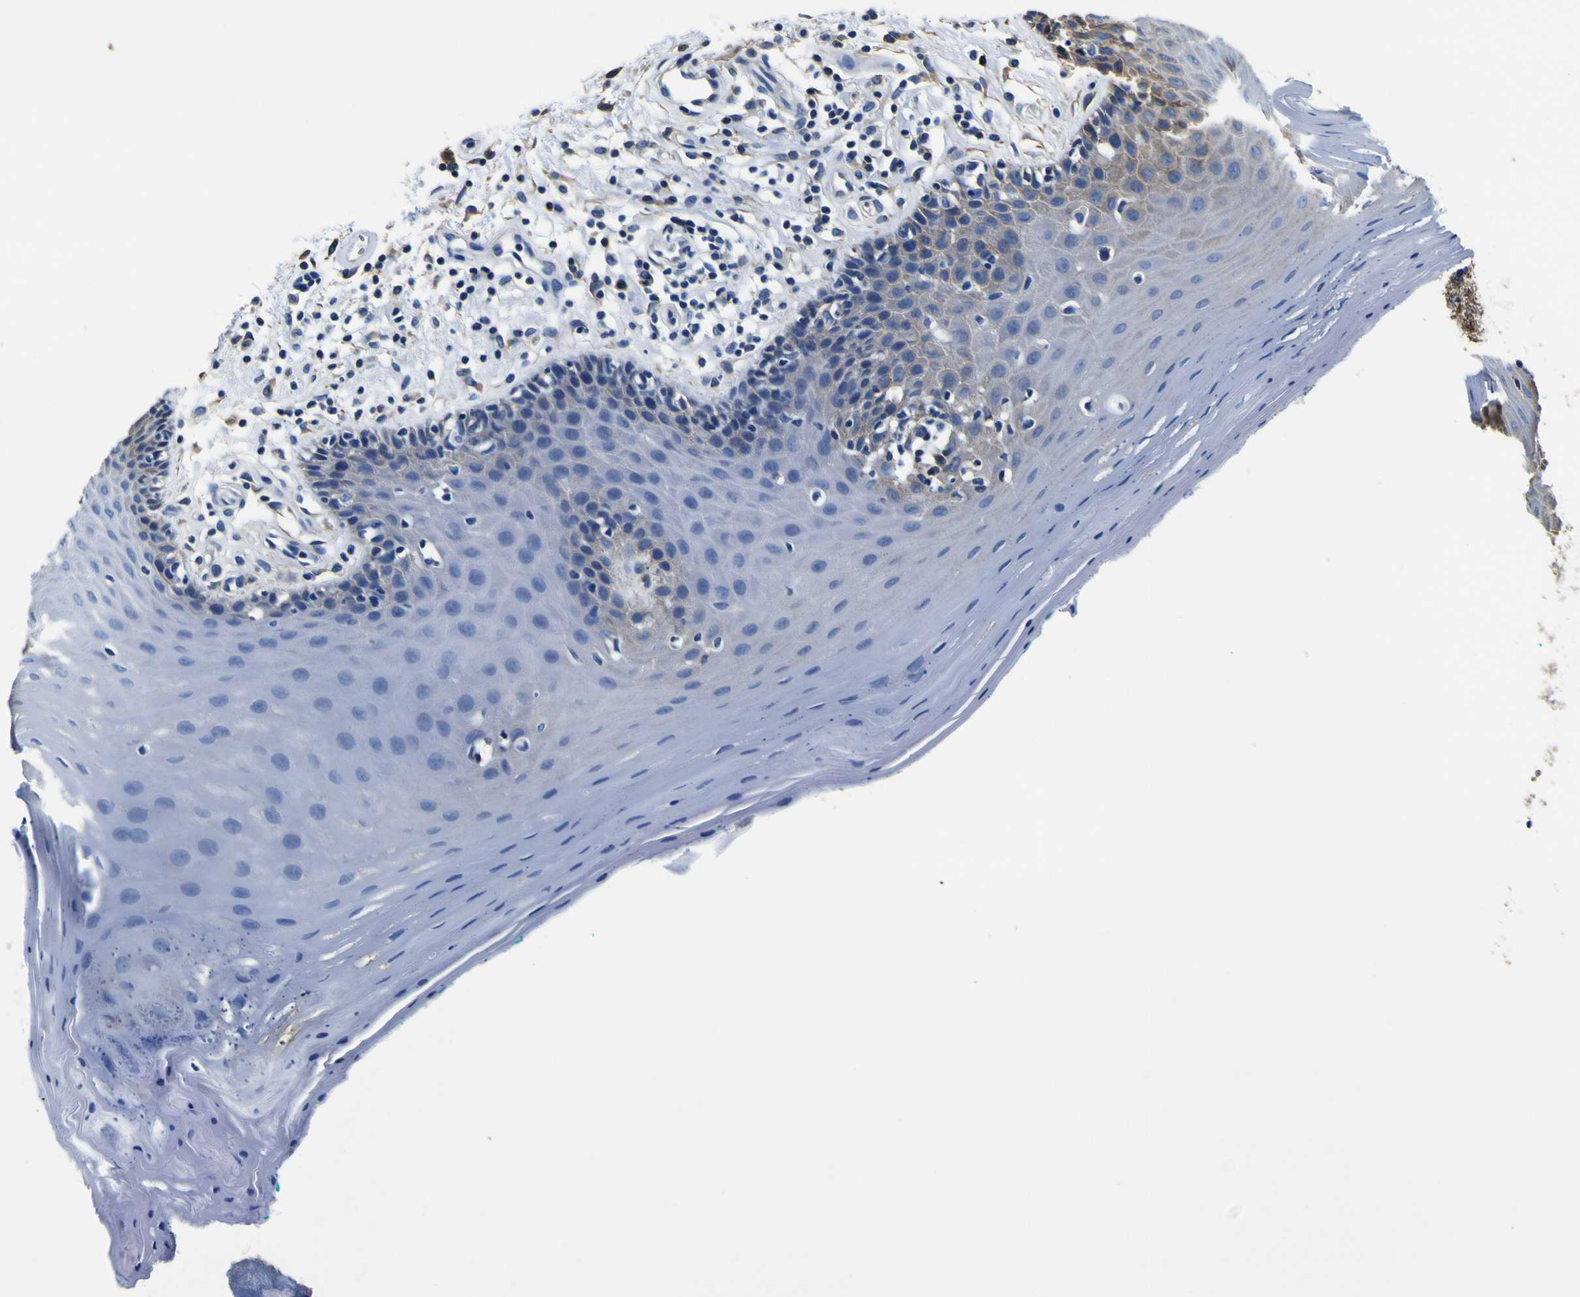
{"staining": {"intensity": "weak", "quantity": "<25%", "location": "cytoplasmic/membranous"}, "tissue": "oral mucosa", "cell_type": "Squamous epithelial cells", "image_type": "normal", "snomed": [{"axis": "morphology", "description": "Normal tissue, NOS"}, {"axis": "topography", "description": "Skeletal muscle"}, {"axis": "topography", "description": "Oral tissue"}], "caption": "Histopathology image shows no significant protein expression in squamous epithelial cells of unremarkable oral mucosa. (IHC, brightfield microscopy, high magnification).", "gene": "TUBA1B", "patient": {"sex": "male", "age": 58}}